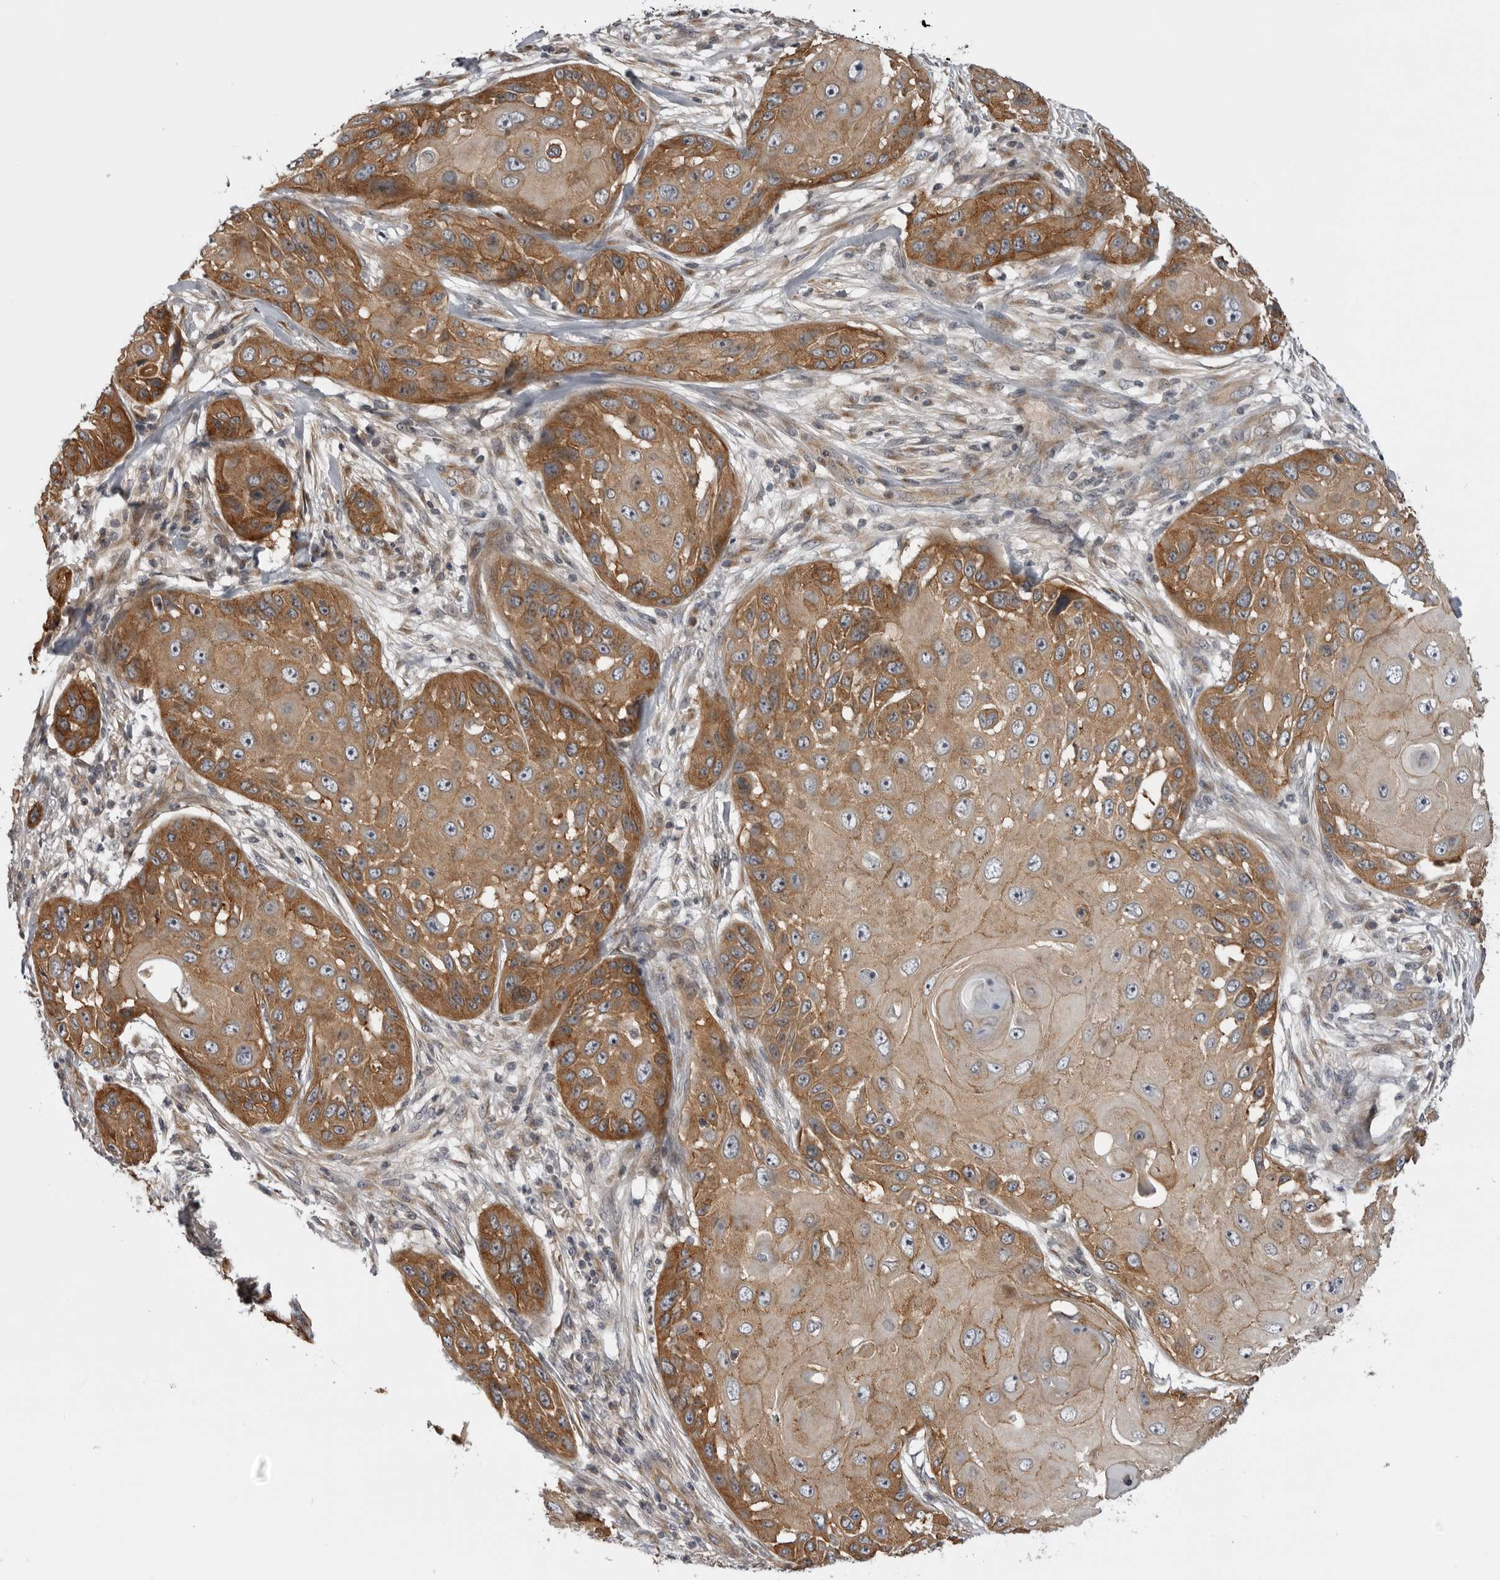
{"staining": {"intensity": "moderate", "quantity": ">75%", "location": "cytoplasmic/membranous"}, "tissue": "skin cancer", "cell_type": "Tumor cells", "image_type": "cancer", "snomed": [{"axis": "morphology", "description": "Squamous cell carcinoma, NOS"}, {"axis": "topography", "description": "Skin"}], "caption": "High-magnification brightfield microscopy of skin squamous cell carcinoma stained with DAB (3,3'-diaminobenzidine) (brown) and counterstained with hematoxylin (blue). tumor cells exhibit moderate cytoplasmic/membranous staining is present in about>75% of cells.", "gene": "LRRC45", "patient": {"sex": "female", "age": 44}}